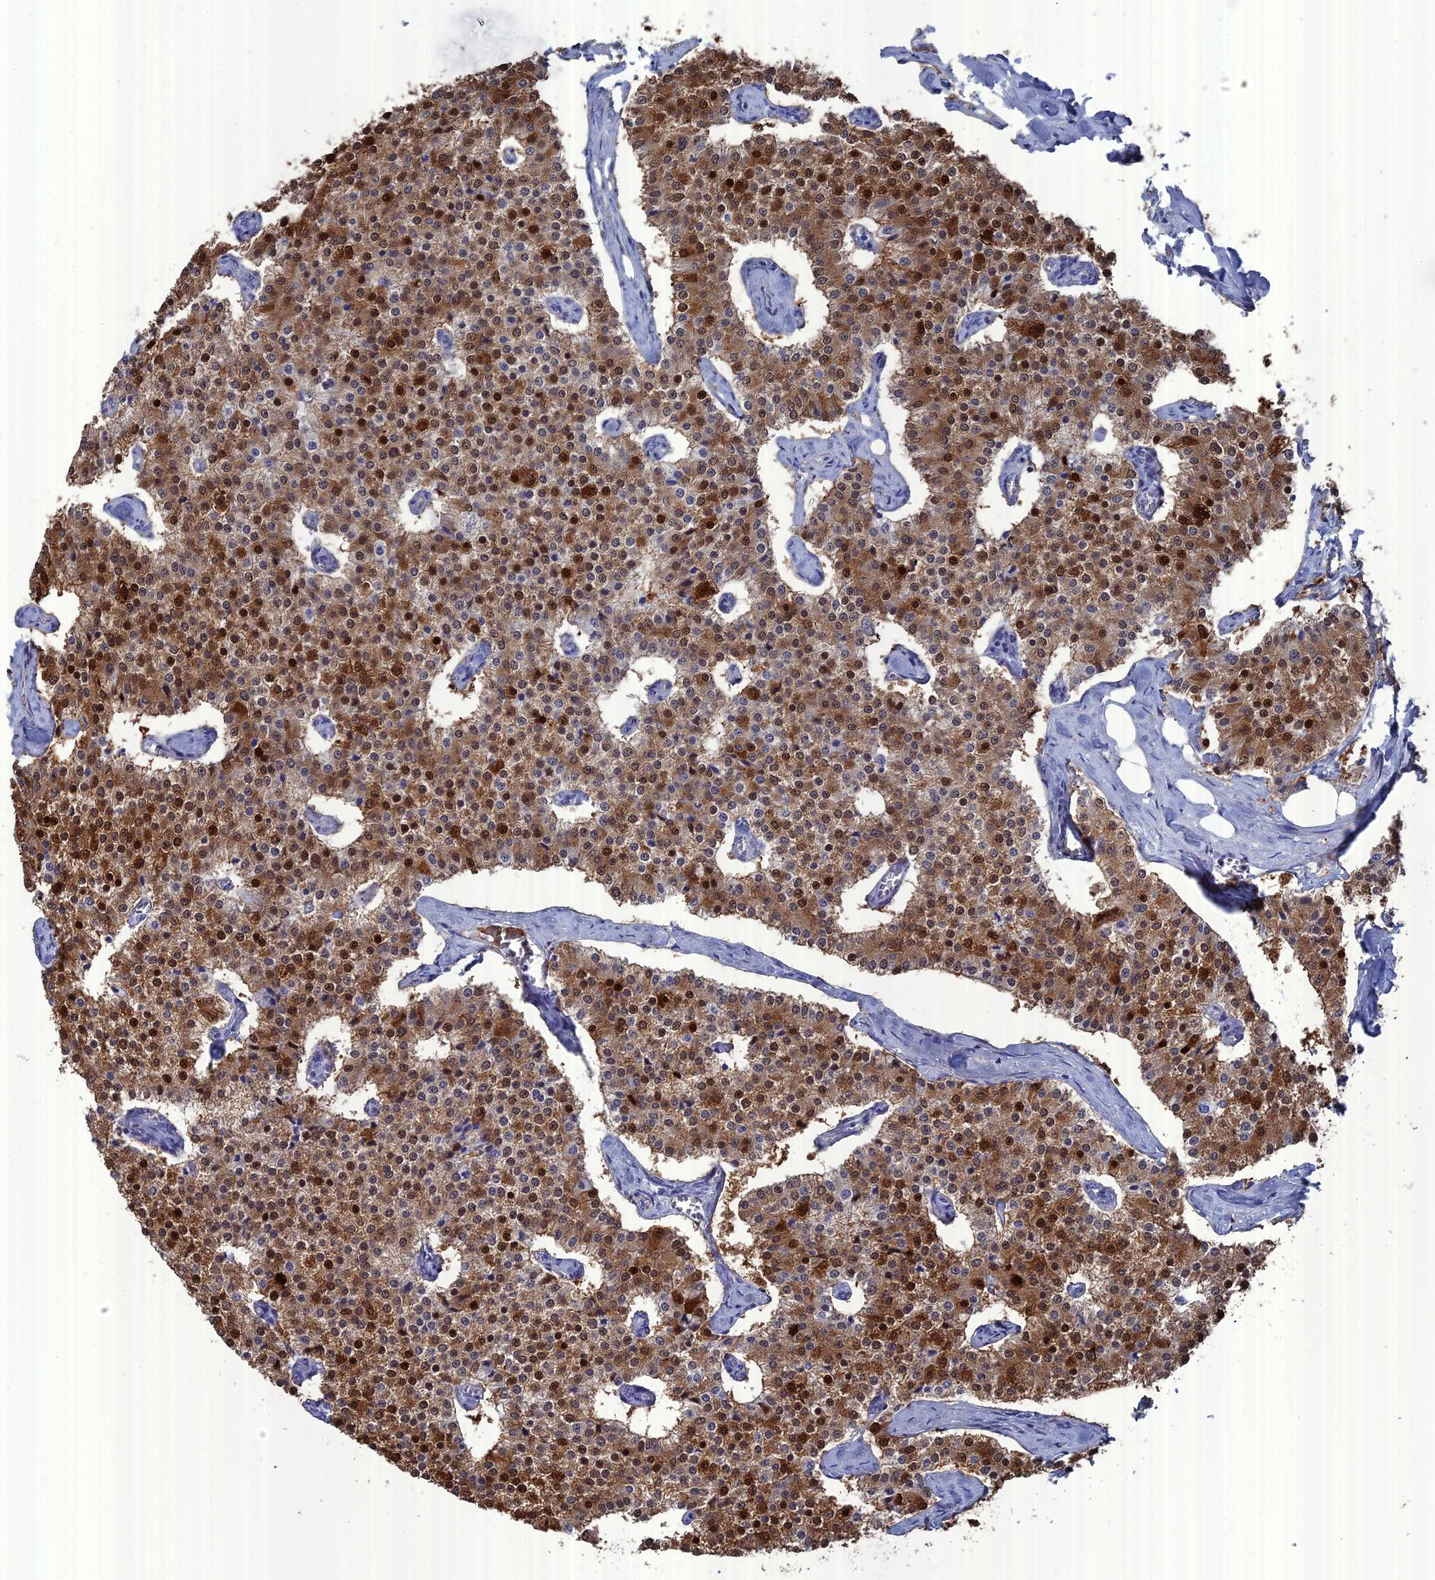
{"staining": {"intensity": "moderate", "quantity": ">75%", "location": "cytoplasmic/membranous,nuclear"}, "tissue": "carcinoid", "cell_type": "Tumor cells", "image_type": "cancer", "snomed": [{"axis": "morphology", "description": "Carcinoid, malignant, NOS"}, {"axis": "topography", "description": "Colon"}], "caption": "IHC staining of carcinoid, which displays medium levels of moderate cytoplasmic/membranous and nuclear expression in about >75% of tumor cells indicating moderate cytoplasmic/membranous and nuclear protein positivity. The staining was performed using DAB (brown) for protein detection and nuclei were counterstained in hematoxylin (blue).", "gene": "TMEM161A", "patient": {"sex": "female", "age": 52}}